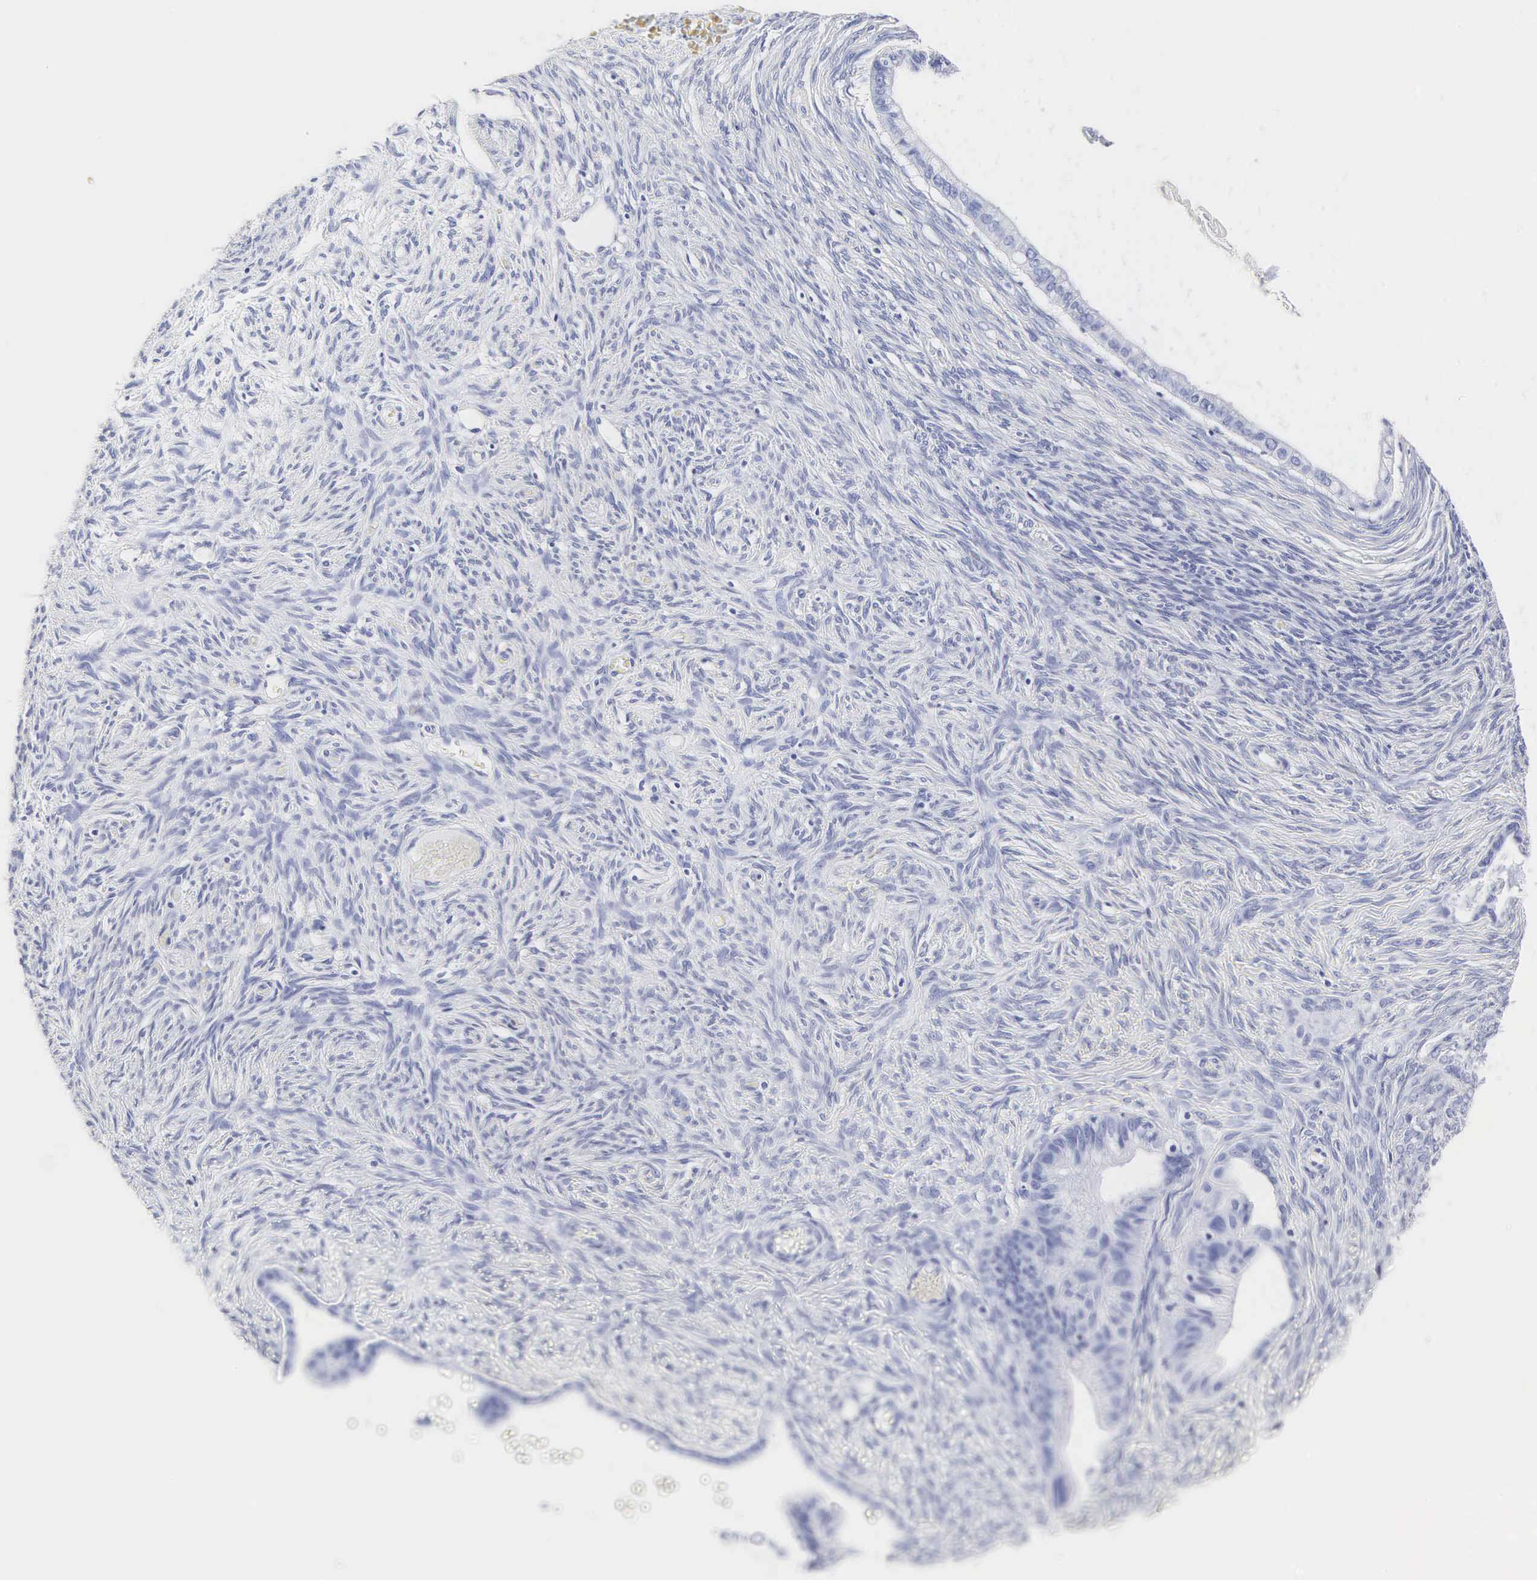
{"staining": {"intensity": "negative", "quantity": "none", "location": "none"}, "tissue": "ovarian cancer", "cell_type": "Tumor cells", "image_type": "cancer", "snomed": [{"axis": "morphology", "description": "Cystadenocarcinoma, mucinous, NOS"}, {"axis": "topography", "description": "Ovary"}], "caption": "IHC of human ovarian cancer demonstrates no staining in tumor cells.", "gene": "INS", "patient": {"sex": "female", "age": 57}}